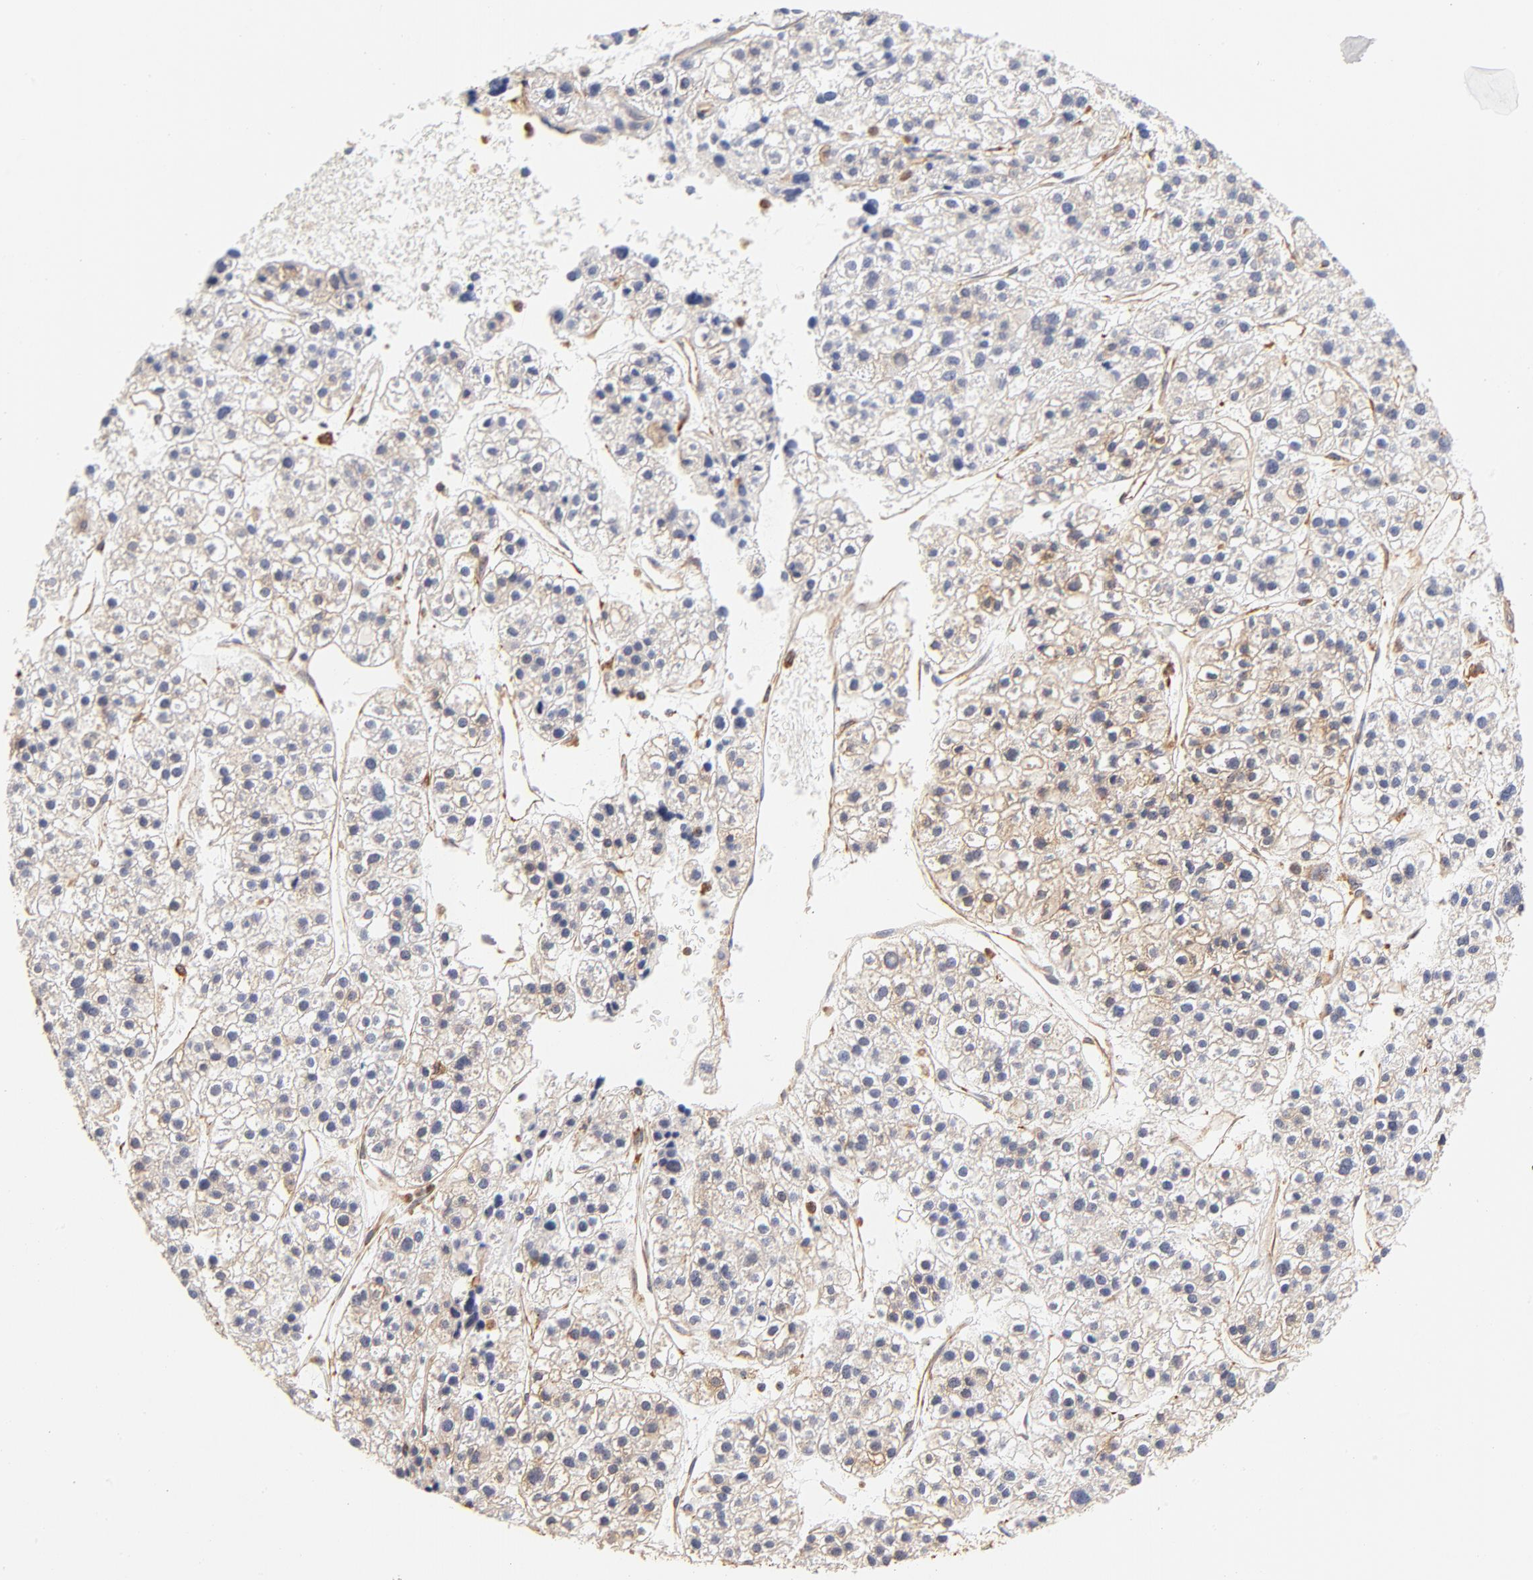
{"staining": {"intensity": "negative", "quantity": "none", "location": "none"}, "tissue": "liver cancer", "cell_type": "Tumor cells", "image_type": "cancer", "snomed": [{"axis": "morphology", "description": "Carcinoma, Hepatocellular, NOS"}, {"axis": "topography", "description": "Liver"}], "caption": "Liver cancer (hepatocellular carcinoma) stained for a protein using IHC displays no positivity tumor cells.", "gene": "FCMR", "patient": {"sex": "female", "age": 85}}